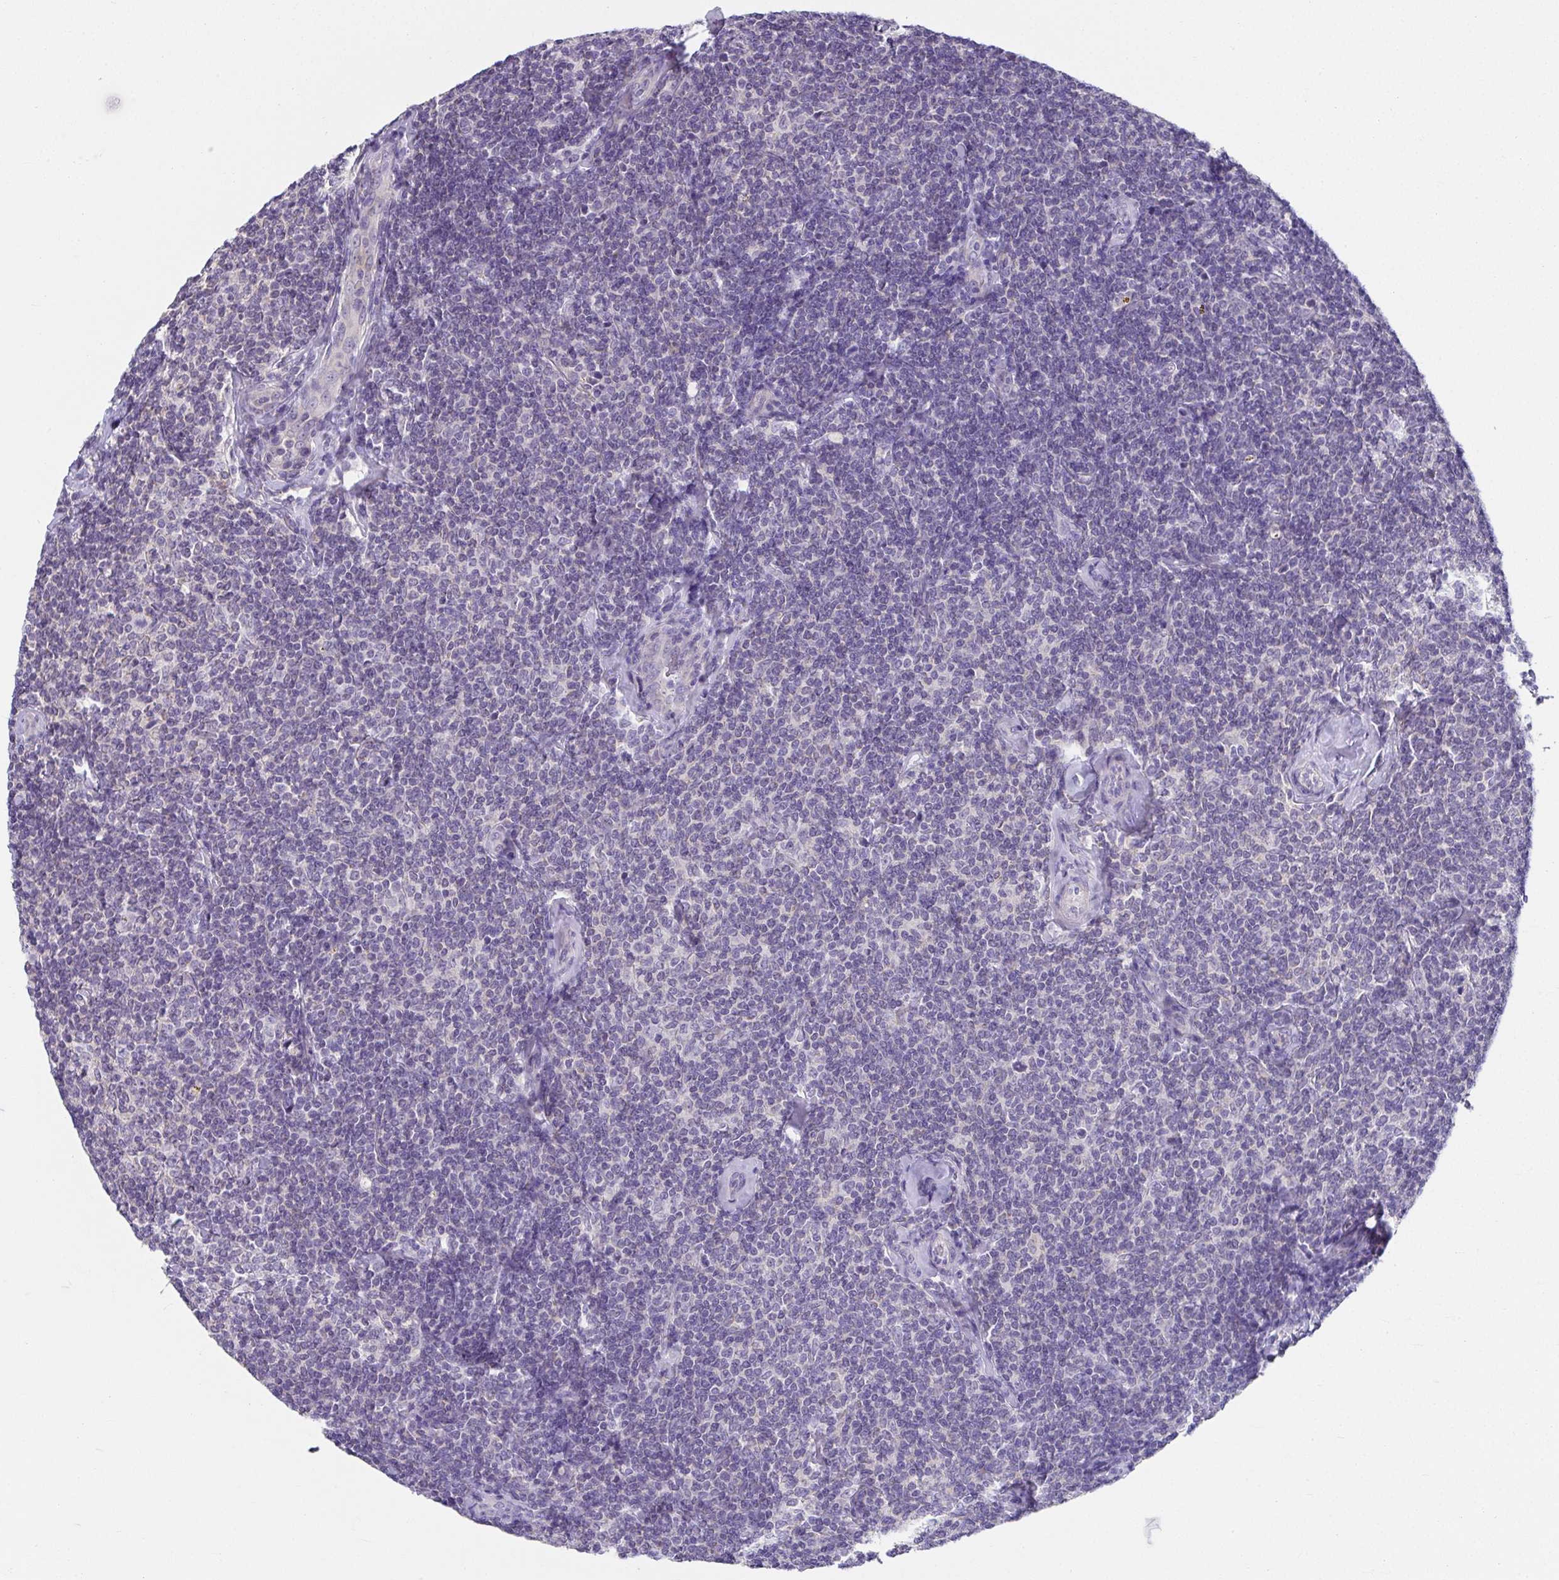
{"staining": {"intensity": "negative", "quantity": "none", "location": "none"}, "tissue": "lymphoma", "cell_type": "Tumor cells", "image_type": "cancer", "snomed": [{"axis": "morphology", "description": "Malignant lymphoma, non-Hodgkin's type, Low grade"}, {"axis": "topography", "description": "Lymph node"}], "caption": "This is an immunohistochemistry histopathology image of low-grade malignant lymphoma, non-Hodgkin's type. There is no positivity in tumor cells.", "gene": "CXCR1", "patient": {"sex": "female", "age": 56}}